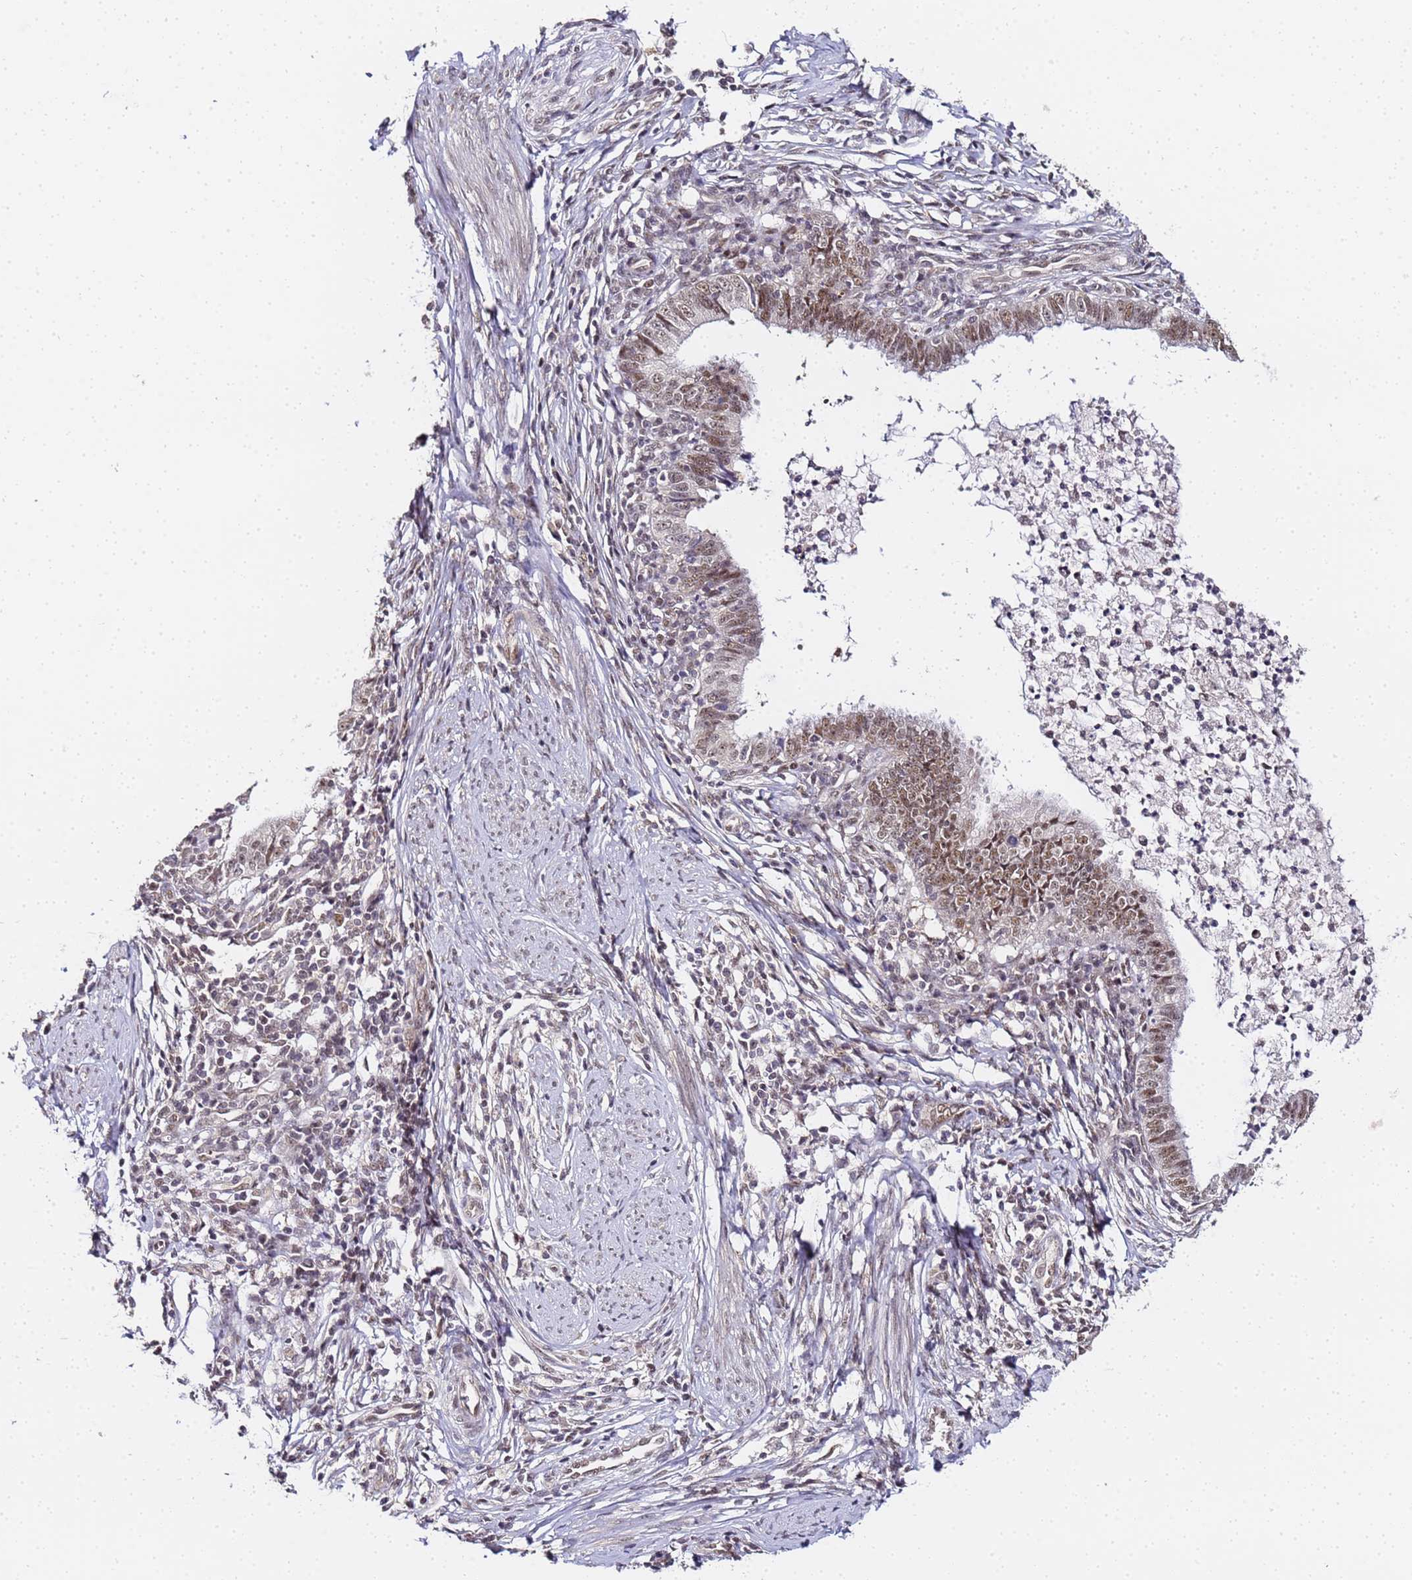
{"staining": {"intensity": "moderate", "quantity": ">75%", "location": "nuclear"}, "tissue": "cervical cancer", "cell_type": "Tumor cells", "image_type": "cancer", "snomed": [{"axis": "morphology", "description": "Adenocarcinoma, NOS"}, {"axis": "topography", "description": "Cervix"}], "caption": "Protein expression analysis of cervical cancer (adenocarcinoma) demonstrates moderate nuclear positivity in about >75% of tumor cells.", "gene": "LSM3", "patient": {"sex": "female", "age": 36}}